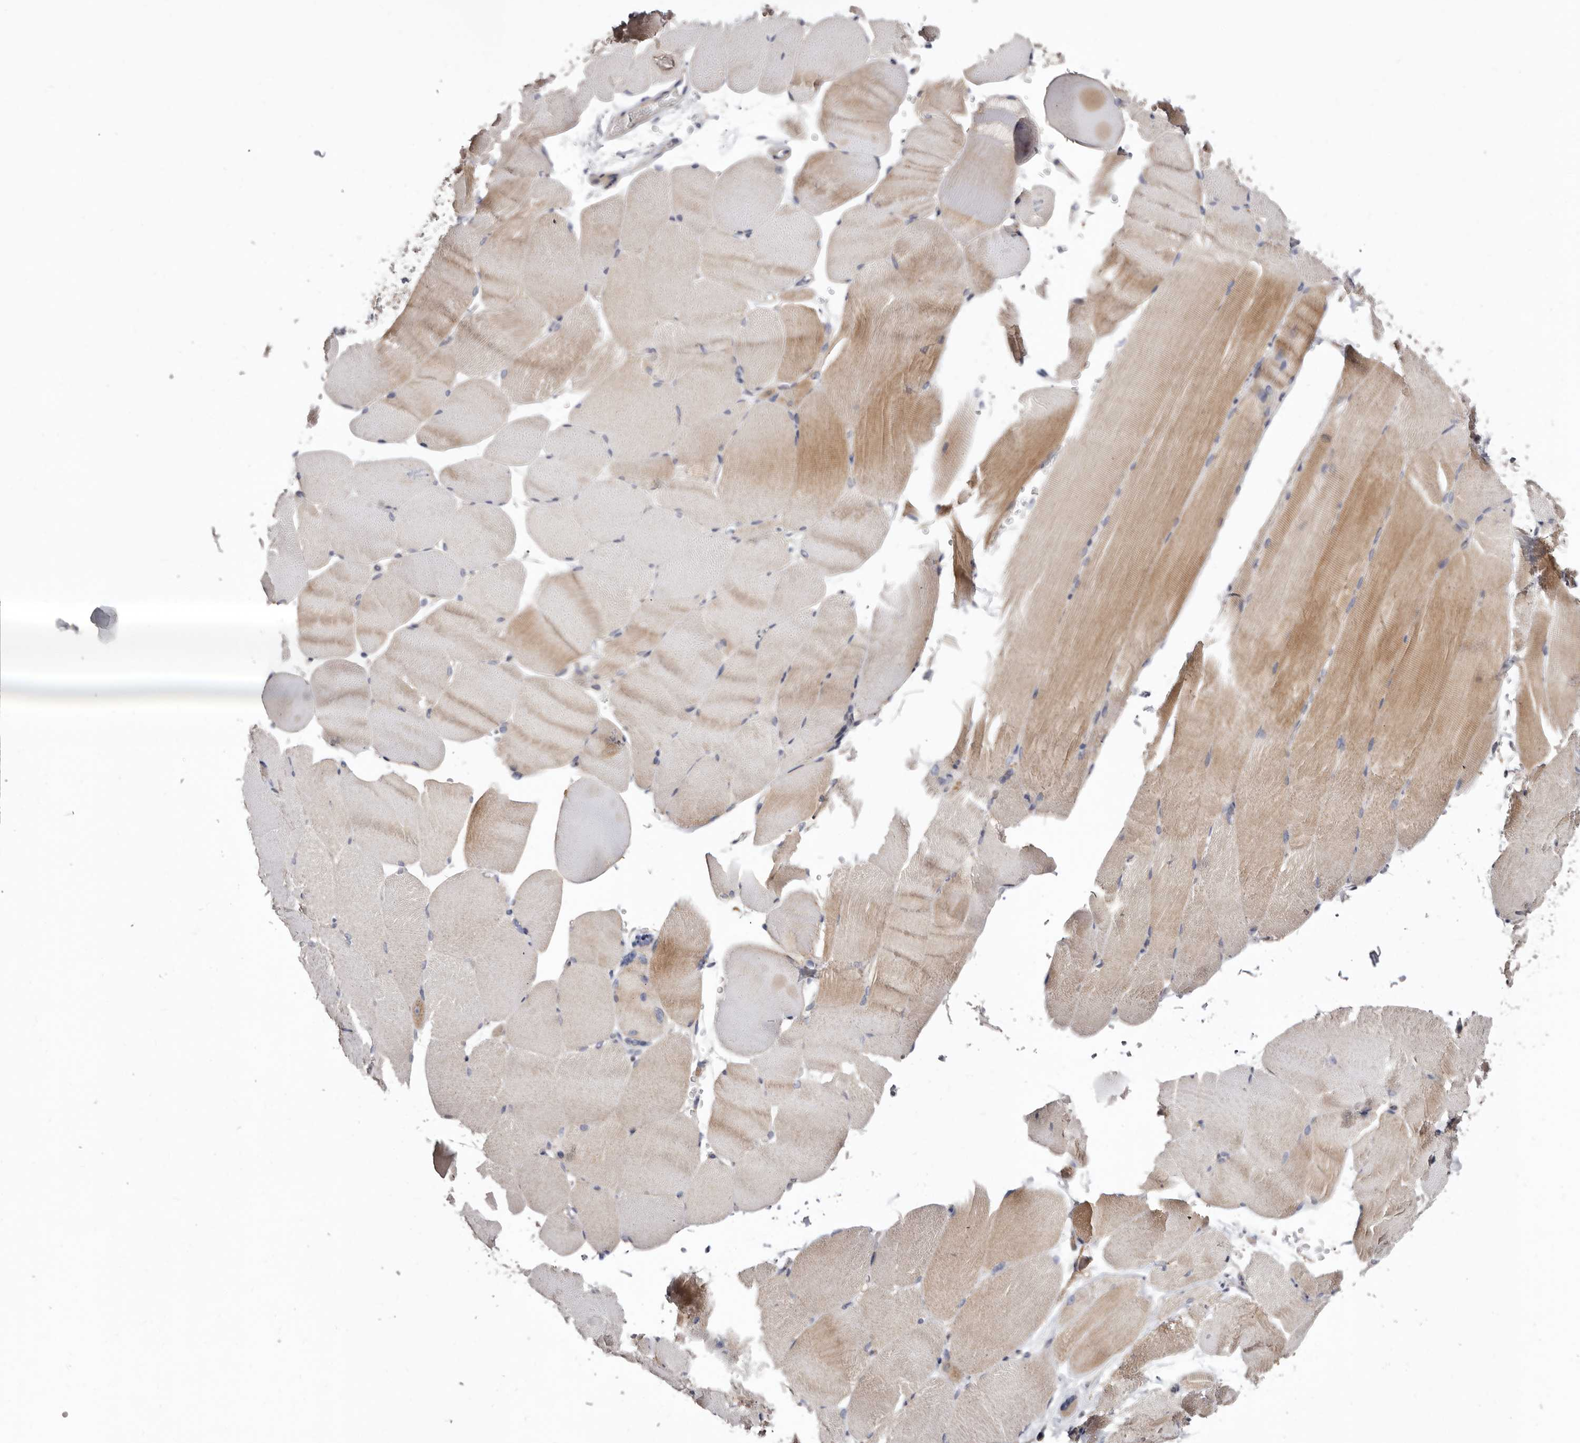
{"staining": {"intensity": "moderate", "quantity": "25%-75%", "location": "cytoplasmic/membranous"}, "tissue": "skeletal muscle", "cell_type": "Myocytes", "image_type": "normal", "snomed": [{"axis": "morphology", "description": "Normal tissue, NOS"}, {"axis": "topography", "description": "Skeletal muscle"}, {"axis": "topography", "description": "Parathyroid gland"}], "caption": "Moderate cytoplasmic/membranous staining for a protein is seen in about 25%-75% of myocytes of normal skeletal muscle using IHC.", "gene": "ASIC5", "patient": {"sex": "female", "age": 37}}